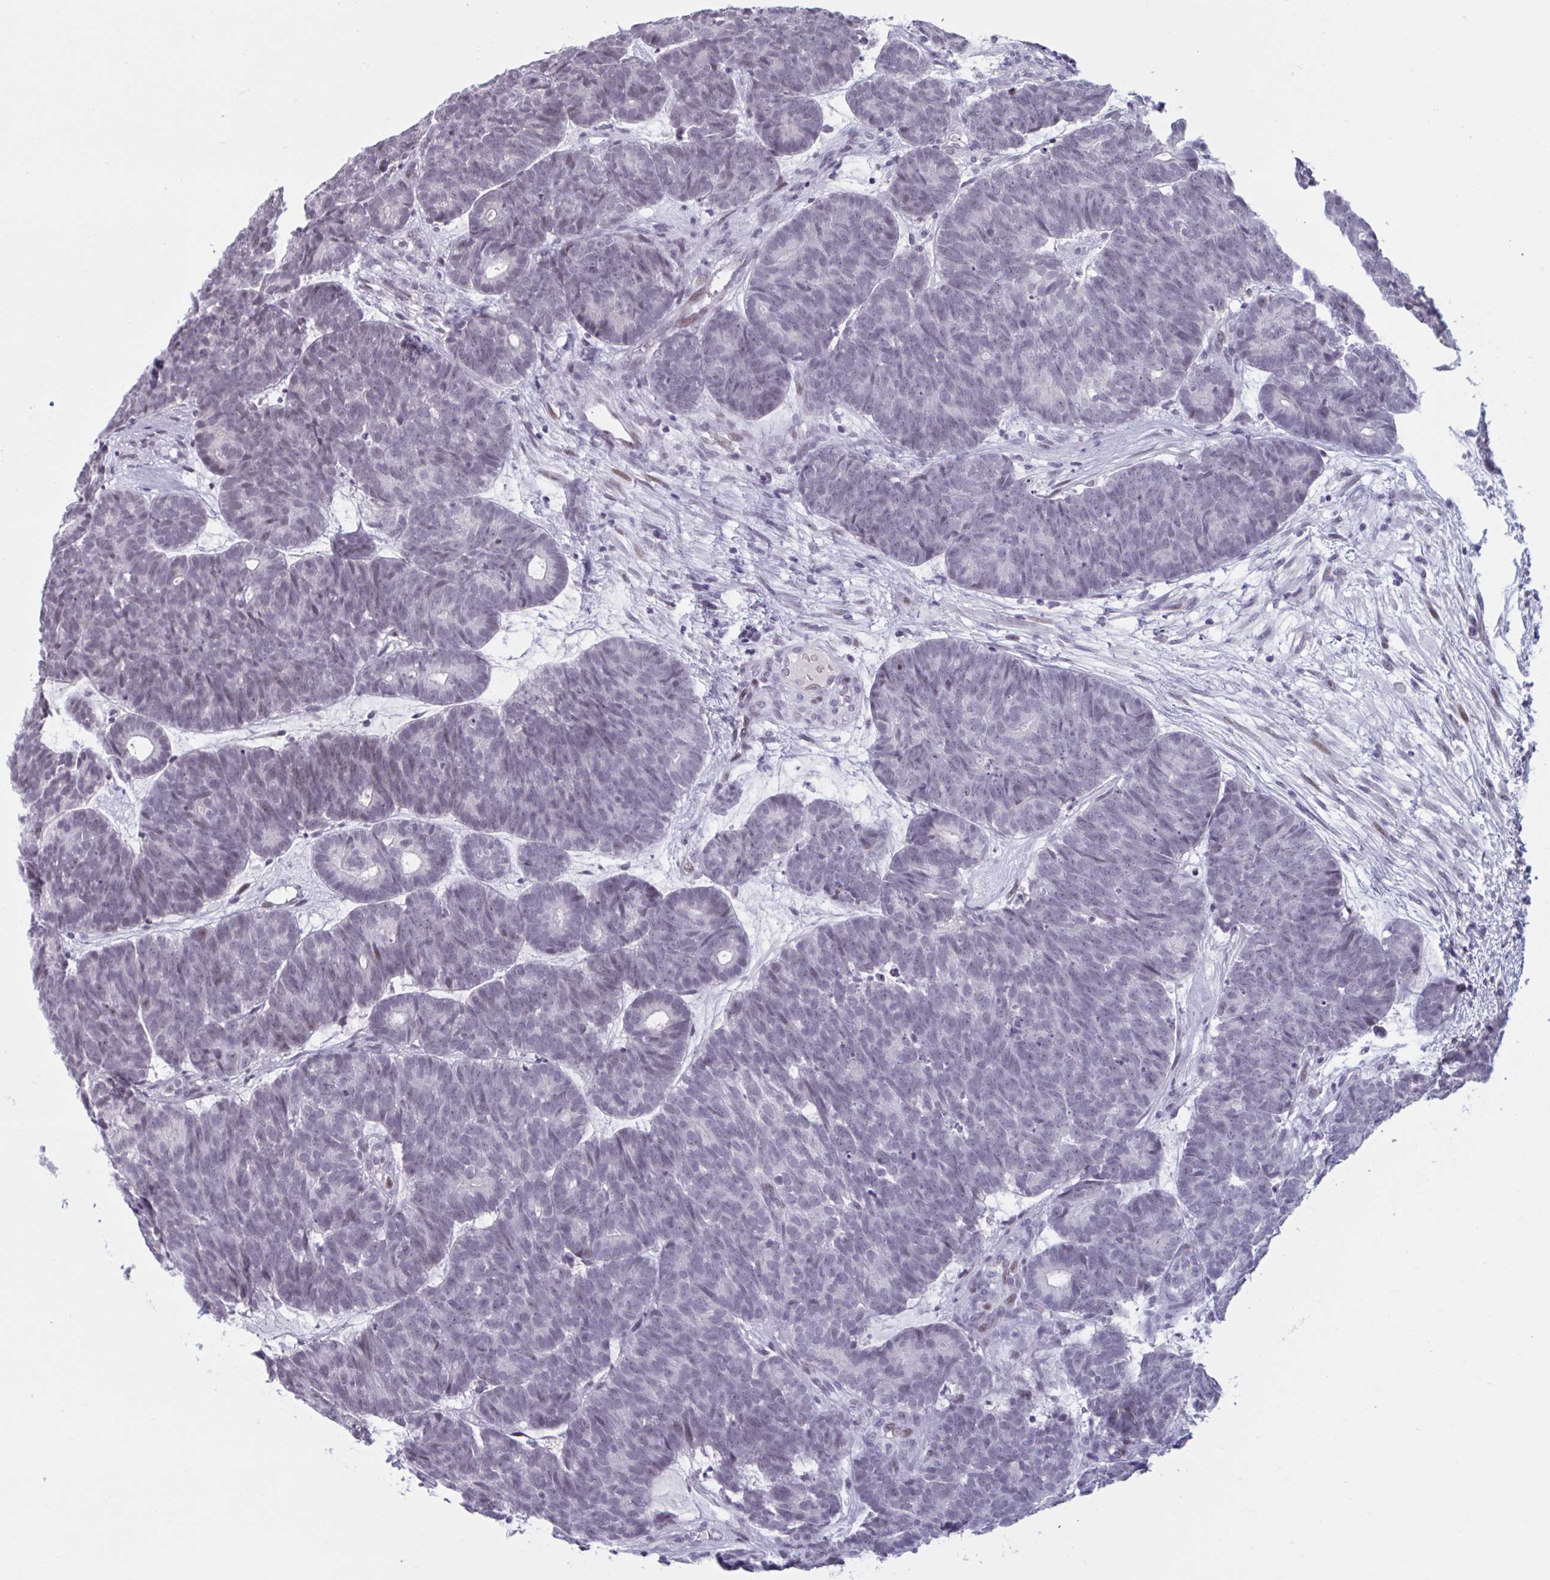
{"staining": {"intensity": "negative", "quantity": "none", "location": "none"}, "tissue": "head and neck cancer", "cell_type": "Tumor cells", "image_type": "cancer", "snomed": [{"axis": "morphology", "description": "Adenocarcinoma, NOS"}, {"axis": "topography", "description": "Head-Neck"}], "caption": "Immunohistochemistry histopathology image of neoplastic tissue: head and neck cancer stained with DAB (3,3'-diaminobenzidine) displays no significant protein staining in tumor cells. (DAB (3,3'-diaminobenzidine) IHC with hematoxylin counter stain).", "gene": "HSD17B6", "patient": {"sex": "female", "age": 81}}